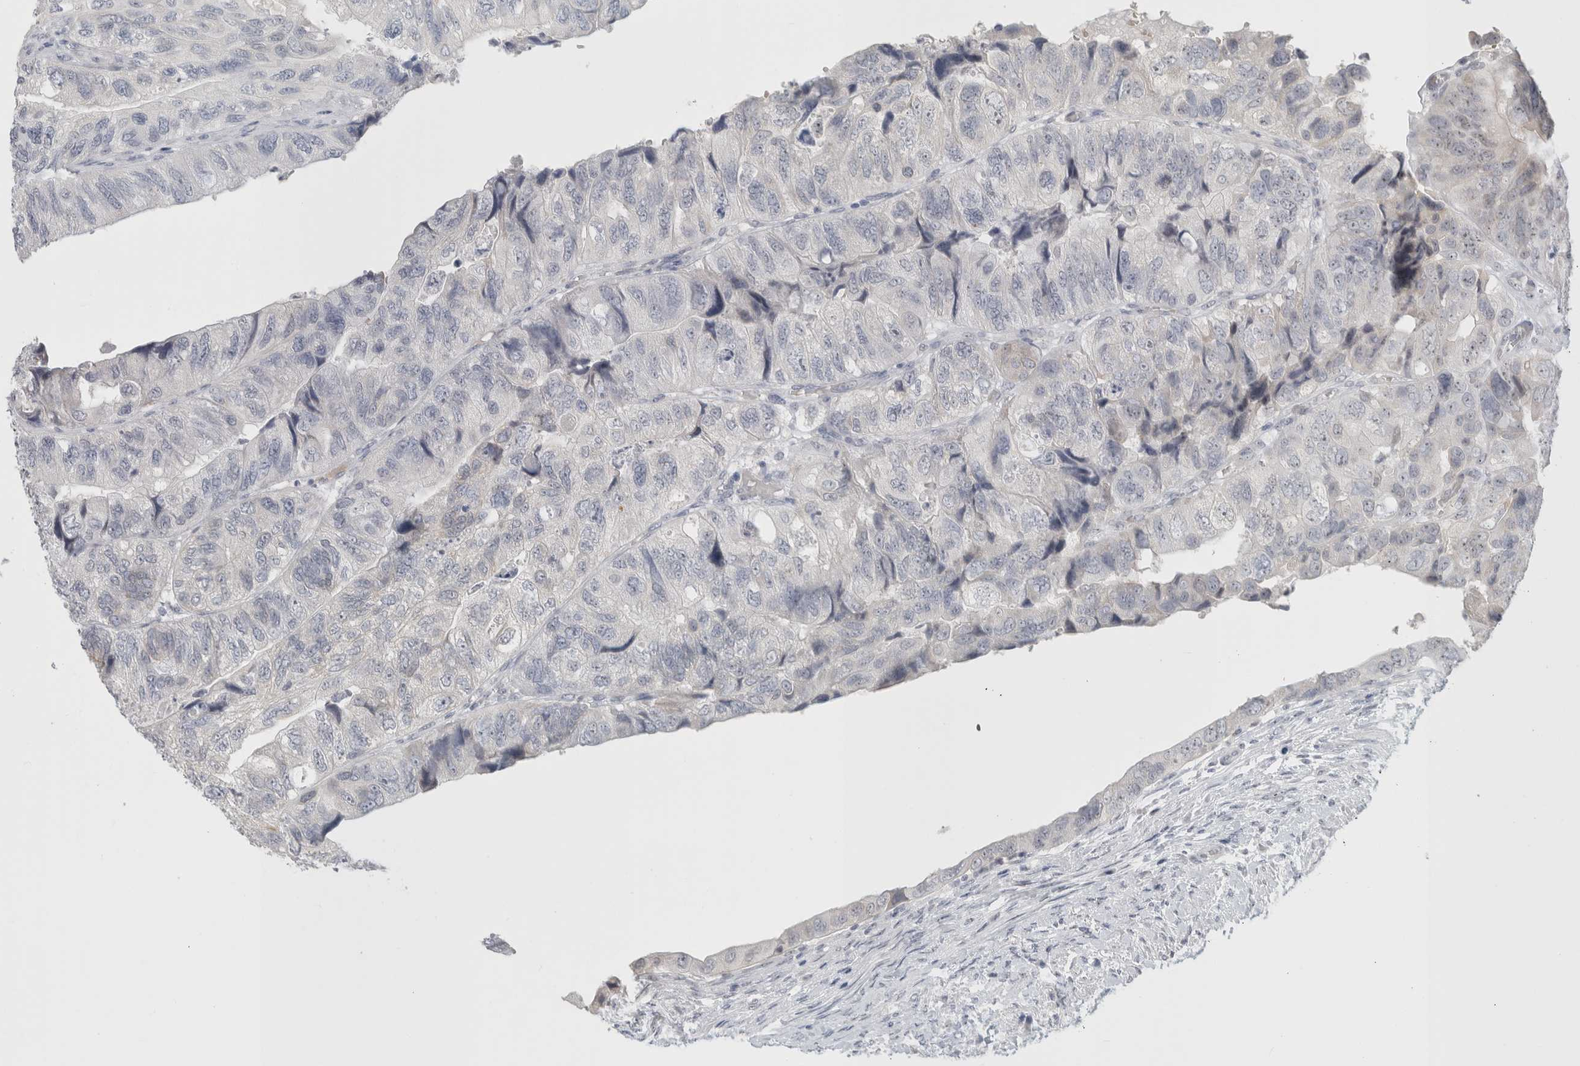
{"staining": {"intensity": "negative", "quantity": "none", "location": "none"}, "tissue": "colorectal cancer", "cell_type": "Tumor cells", "image_type": "cancer", "snomed": [{"axis": "morphology", "description": "Adenocarcinoma, NOS"}, {"axis": "topography", "description": "Rectum"}], "caption": "Tumor cells show no significant protein positivity in adenocarcinoma (colorectal).", "gene": "FMR1NB", "patient": {"sex": "male", "age": 63}}